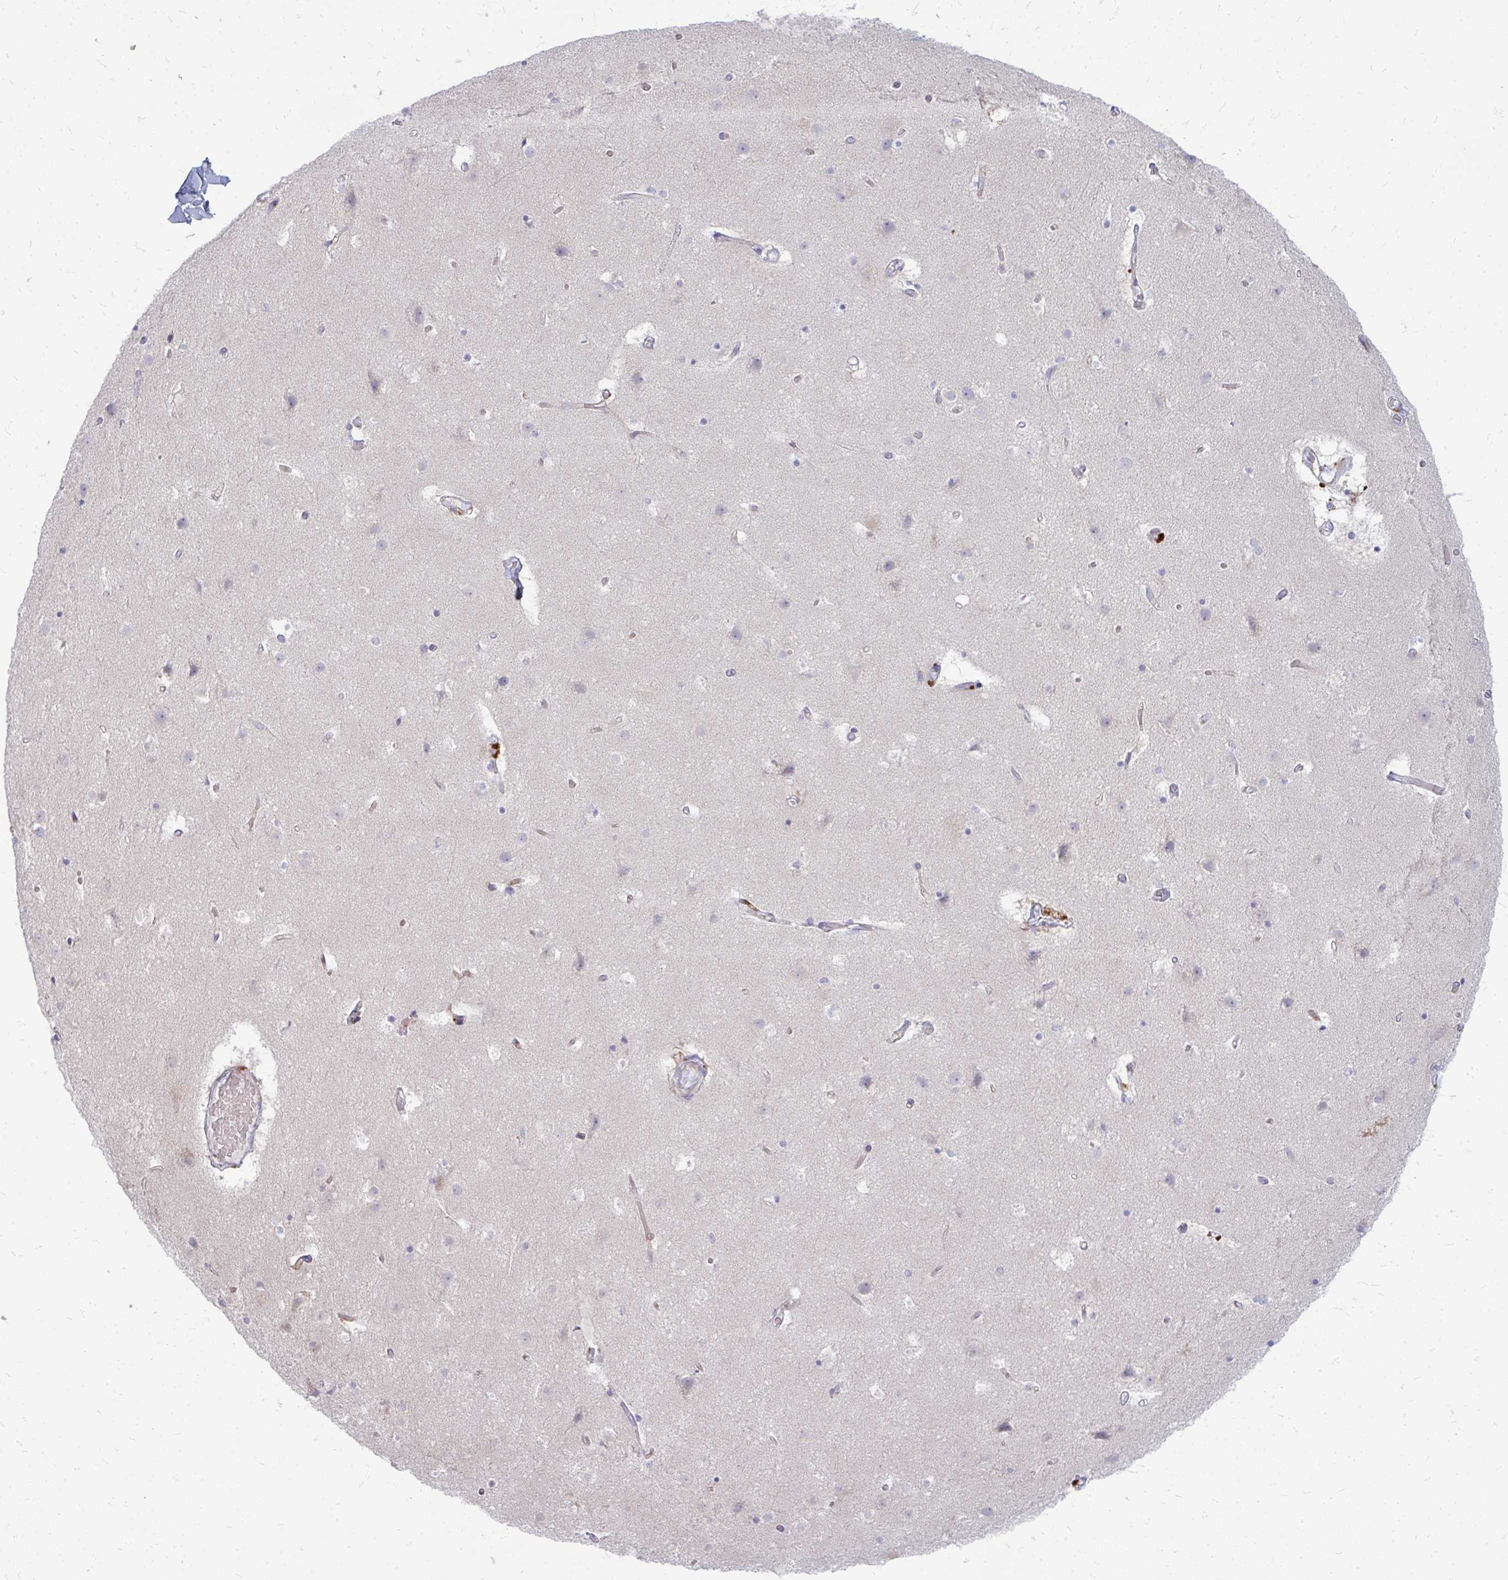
{"staining": {"intensity": "negative", "quantity": "none", "location": "none"}, "tissue": "cerebral cortex", "cell_type": "Endothelial cells", "image_type": "normal", "snomed": [{"axis": "morphology", "description": "Normal tissue, NOS"}, {"axis": "topography", "description": "Cerebral cortex"}], "caption": "Endothelial cells show no significant positivity in benign cerebral cortex. (DAB (3,3'-diaminobenzidine) immunohistochemistry with hematoxylin counter stain).", "gene": "TSPEAR", "patient": {"sex": "female", "age": 52}}